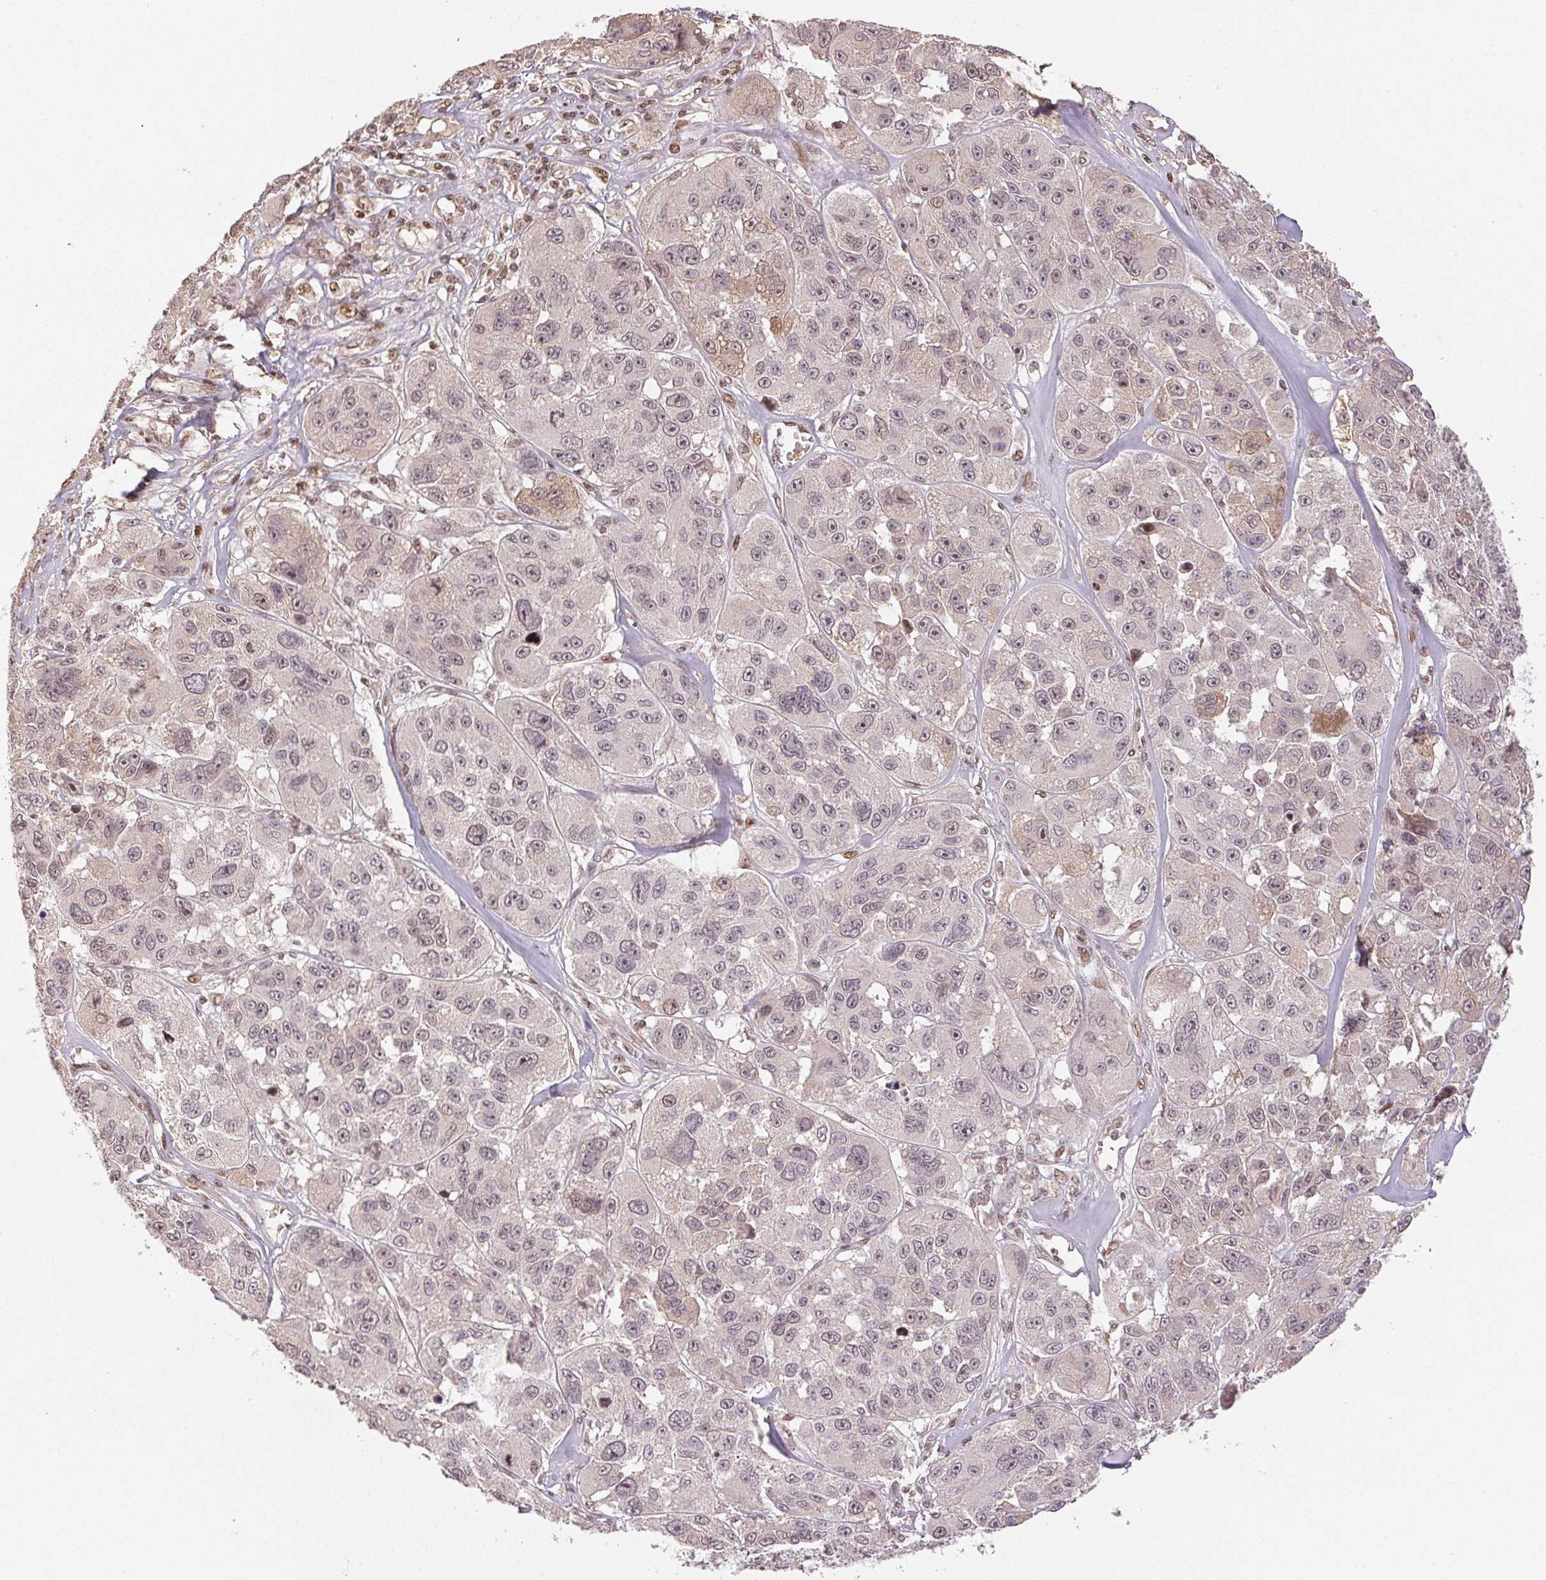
{"staining": {"intensity": "weak", "quantity": "<25%", "location": "cytoplasmic/membranous"}, "tissue": "melanoma", "cell_type": "Tumor cells", "image_type": "cancer", "snomed": [{"axis": "morphology", "description": "Malignant melanoma, NOS"}, {"axis": "topography", "description": "Skin"}], "caption": "Immunohistochemistry histopathology image of neoplastic tissue: human malignant melanoma stained with DAB (3,3'-diaminobenzidine) exhibits no significant protein expression in tumor cells. The staining was performed using DAB to visualize the protein expression in brown, while the nuclei were stained in blue with hematoxylin (Magnification: 20x).", "gene": "MAPKAPK2", "patient": {"sex": "female", "age": 66}}